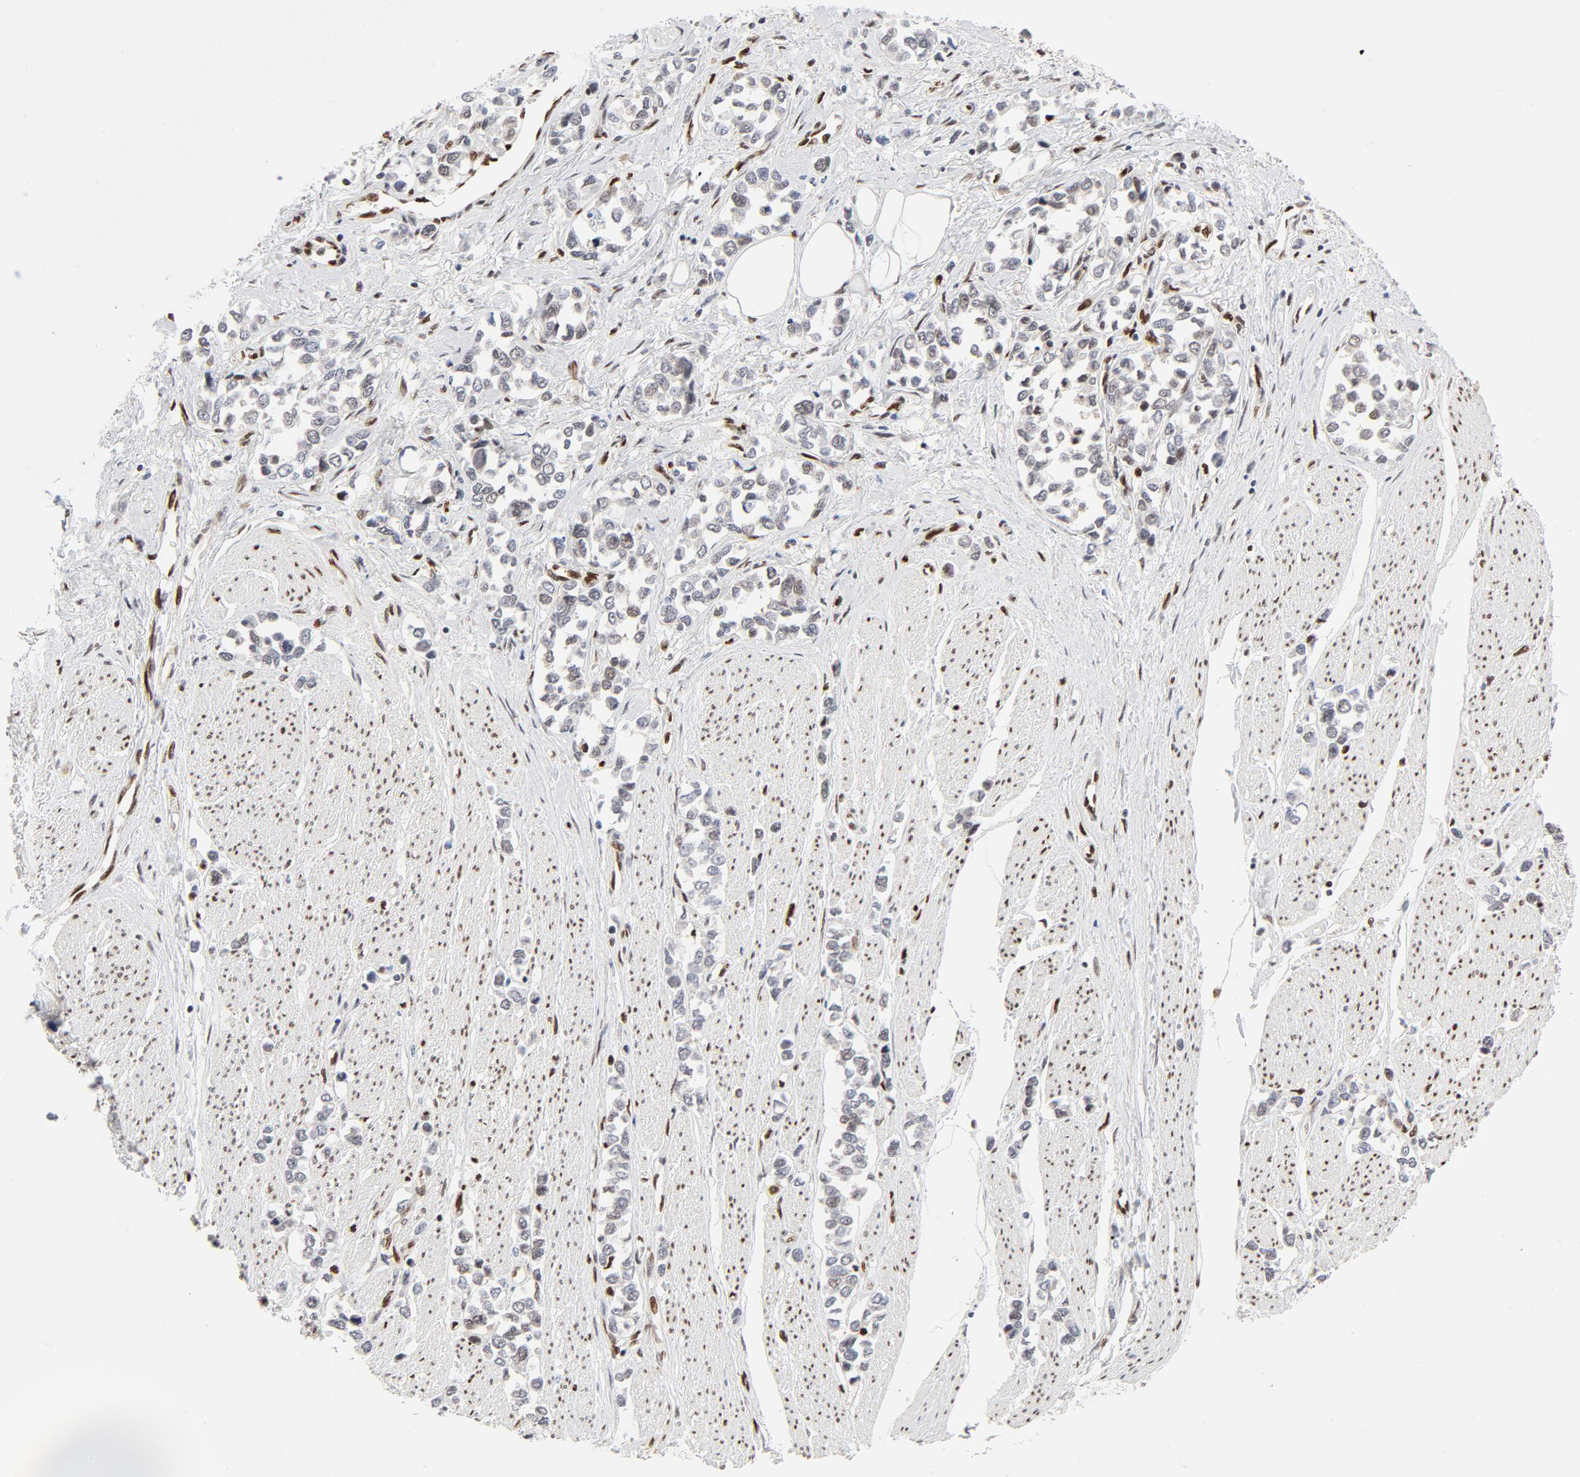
{"staining": {"intensity": "weak", "quantity": "<25%", "location": "nuclear"}, "tissue": "stomach cancer", "cell_type": "Tumor cells", "image_type": "cancer", "snomed": [{"axis": "morphology", "description": "Adenocarcinoma, NOS"}, {"axis": "topography", "description": "Stomach, upper"}], "caption": "The photomicrograph reveals no significant staining in tumor cells of stomach cancer (adenocarcinoma).", "gene": "MEF2A", "patient": {"sex": "male", "age": 76}}